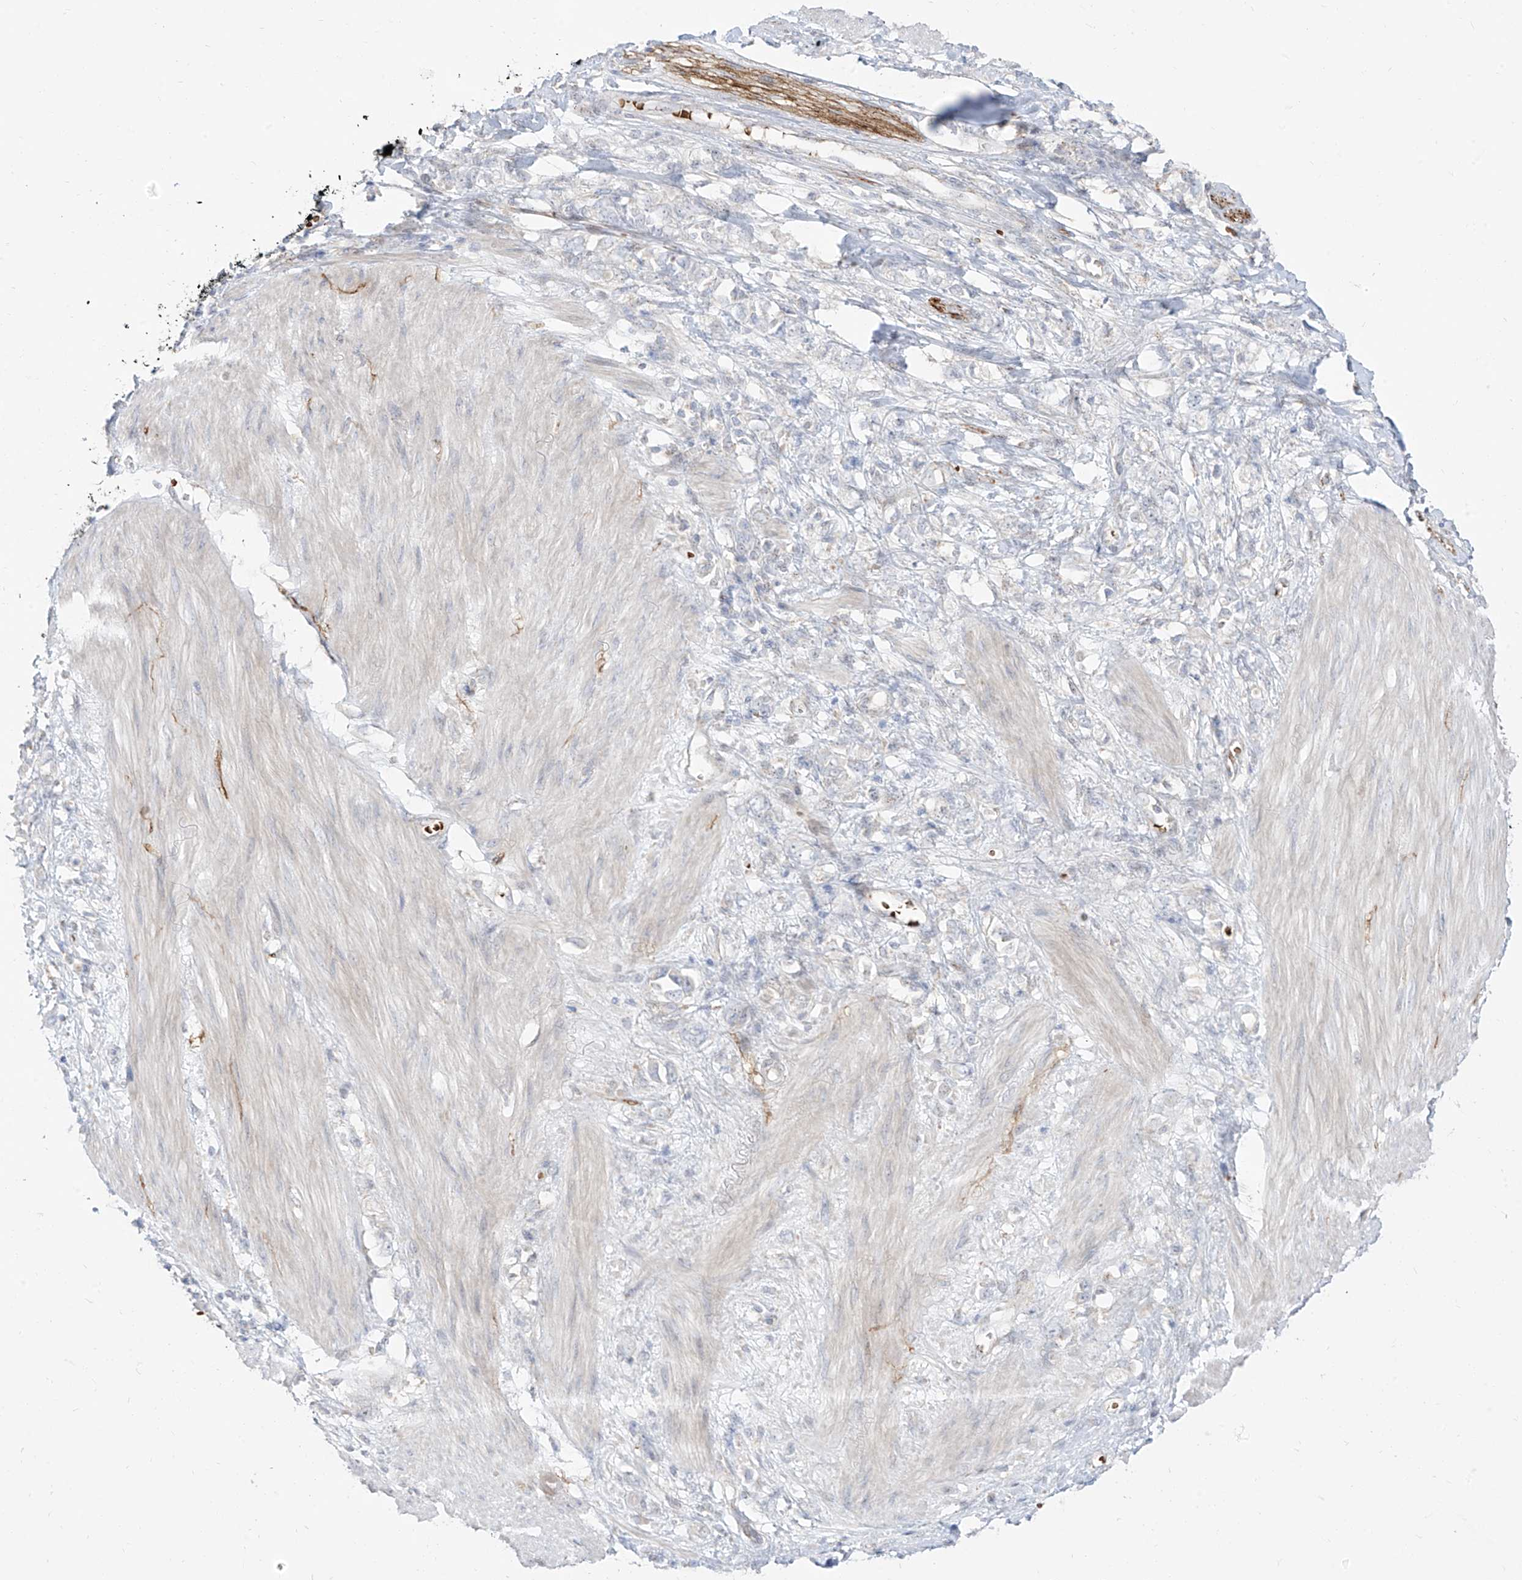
{"staining": {"intensity": "negative", "quantity": "none", "location": "none"}, "tissue": "stomach cancer", "cell_type": "Tumor cells", "image_type": "cancer", "snomed": [{"axis": "morphology", "description": "Adenocarcinoma, NOS"}, {"axis": "topography", "description": "Stomach"}], "caption": "A high-resolution photomicrograph shows immunohistochemistry (IHC) staining of stomach cancer, which reveals no significant staining in tumor cells.", "gene": "ARHGEF40", "patient": {"sex": "female", "age": 76}}